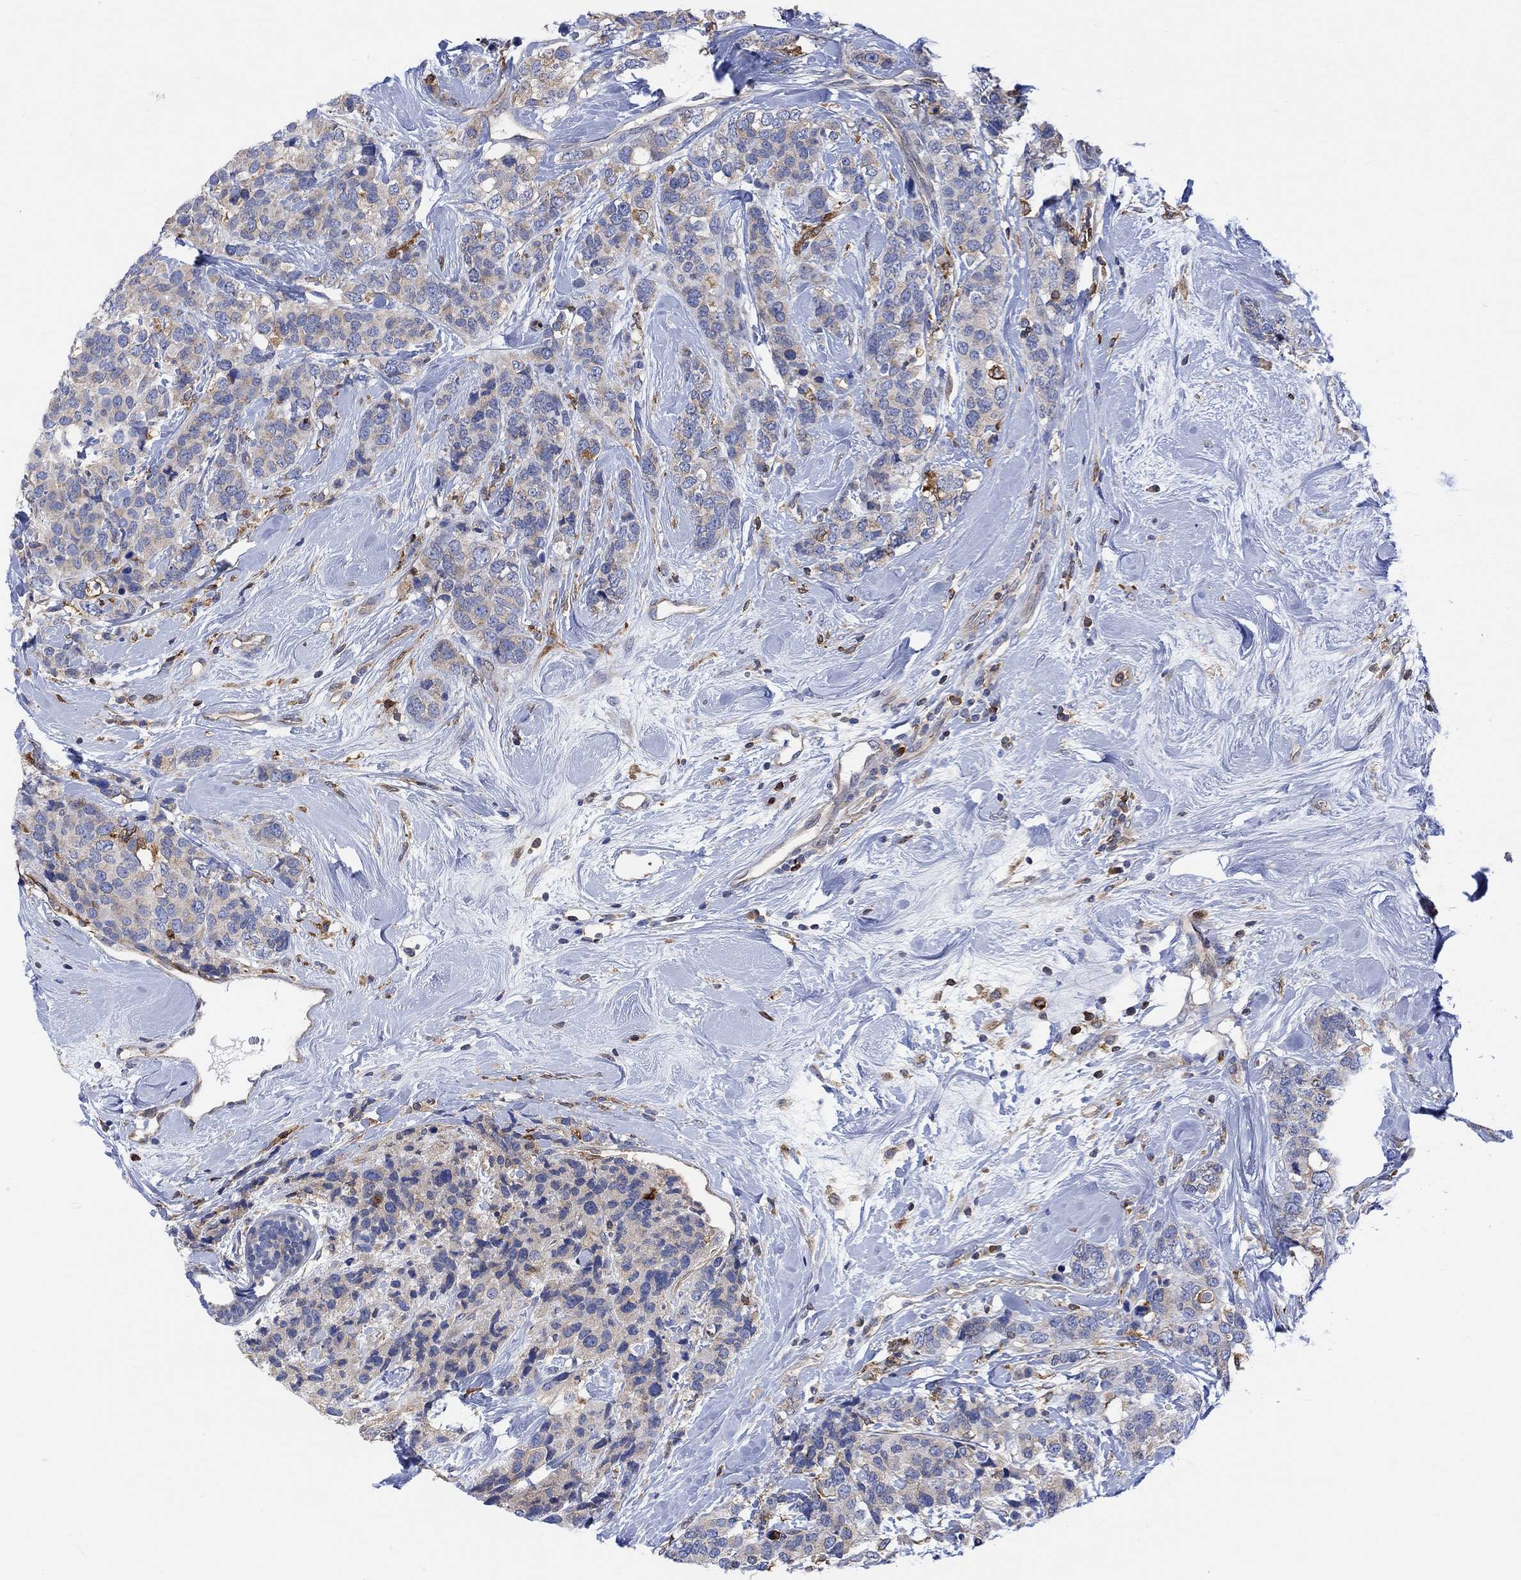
{"staining": {"intensity": "weak", "quantity": "25%-75%", "location": "cytoplasmic/membranous"}, "tissue": "breast cancer", "cell_type": "Tumor cells", "image_type": "cancer", "snomed": [{"axis": "morphology", "description": "Lobular carcinoma"}, {"axis": "topography", "description": "Breast"}], "caption": "A low amount of weak cytoplasmic/membranous positivity is seen in approximately 25%-75% of tumor cells in lobular carcinoma (breast) tissue. Nuclei are stained in blue.", "gene": "GBP5", "patient": {"sex": "female", "age": 59}}